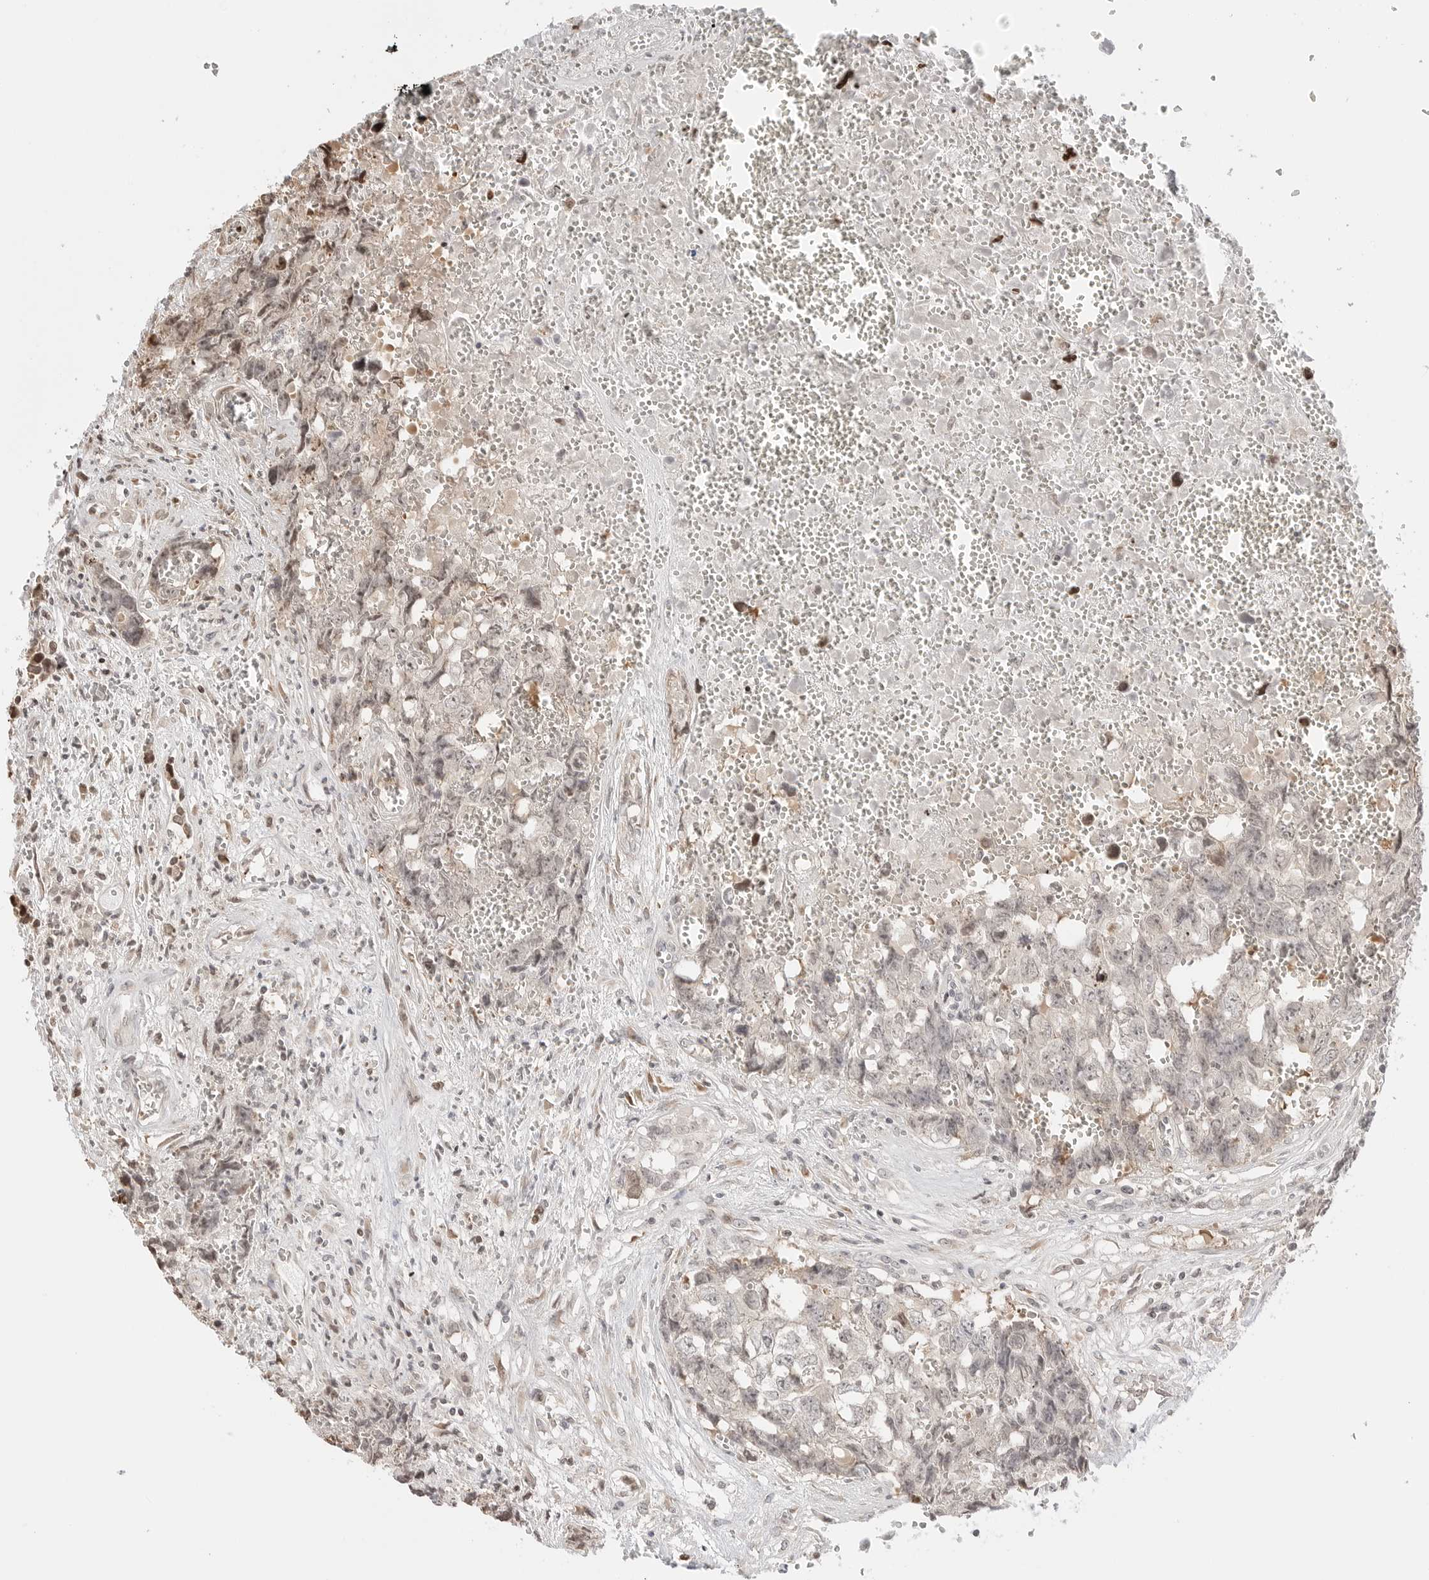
{"staining": {"intensity": "weak", "quantity": "<25%", "location": "cytoplasmic/membranous,nuclear"}, "tissue": "testis cancer", "cell_type": "Tumor cells", "image_type": "cancer", "snomed": [{"axis": "morphology", "description": "Carcinoma, Embryonal, NOS"}, {"axis": "topography", "description": "Testis"}], "caption": "IHC micrograph of neoplastic tissue: embryonal carcinoma (testis) stained with DAB (3,3'-diaminobenzidine) shows no significant protein positivity in tumor cells.", "gene": "FKBP14", "patient": {"sex": "male", "age": 31}}